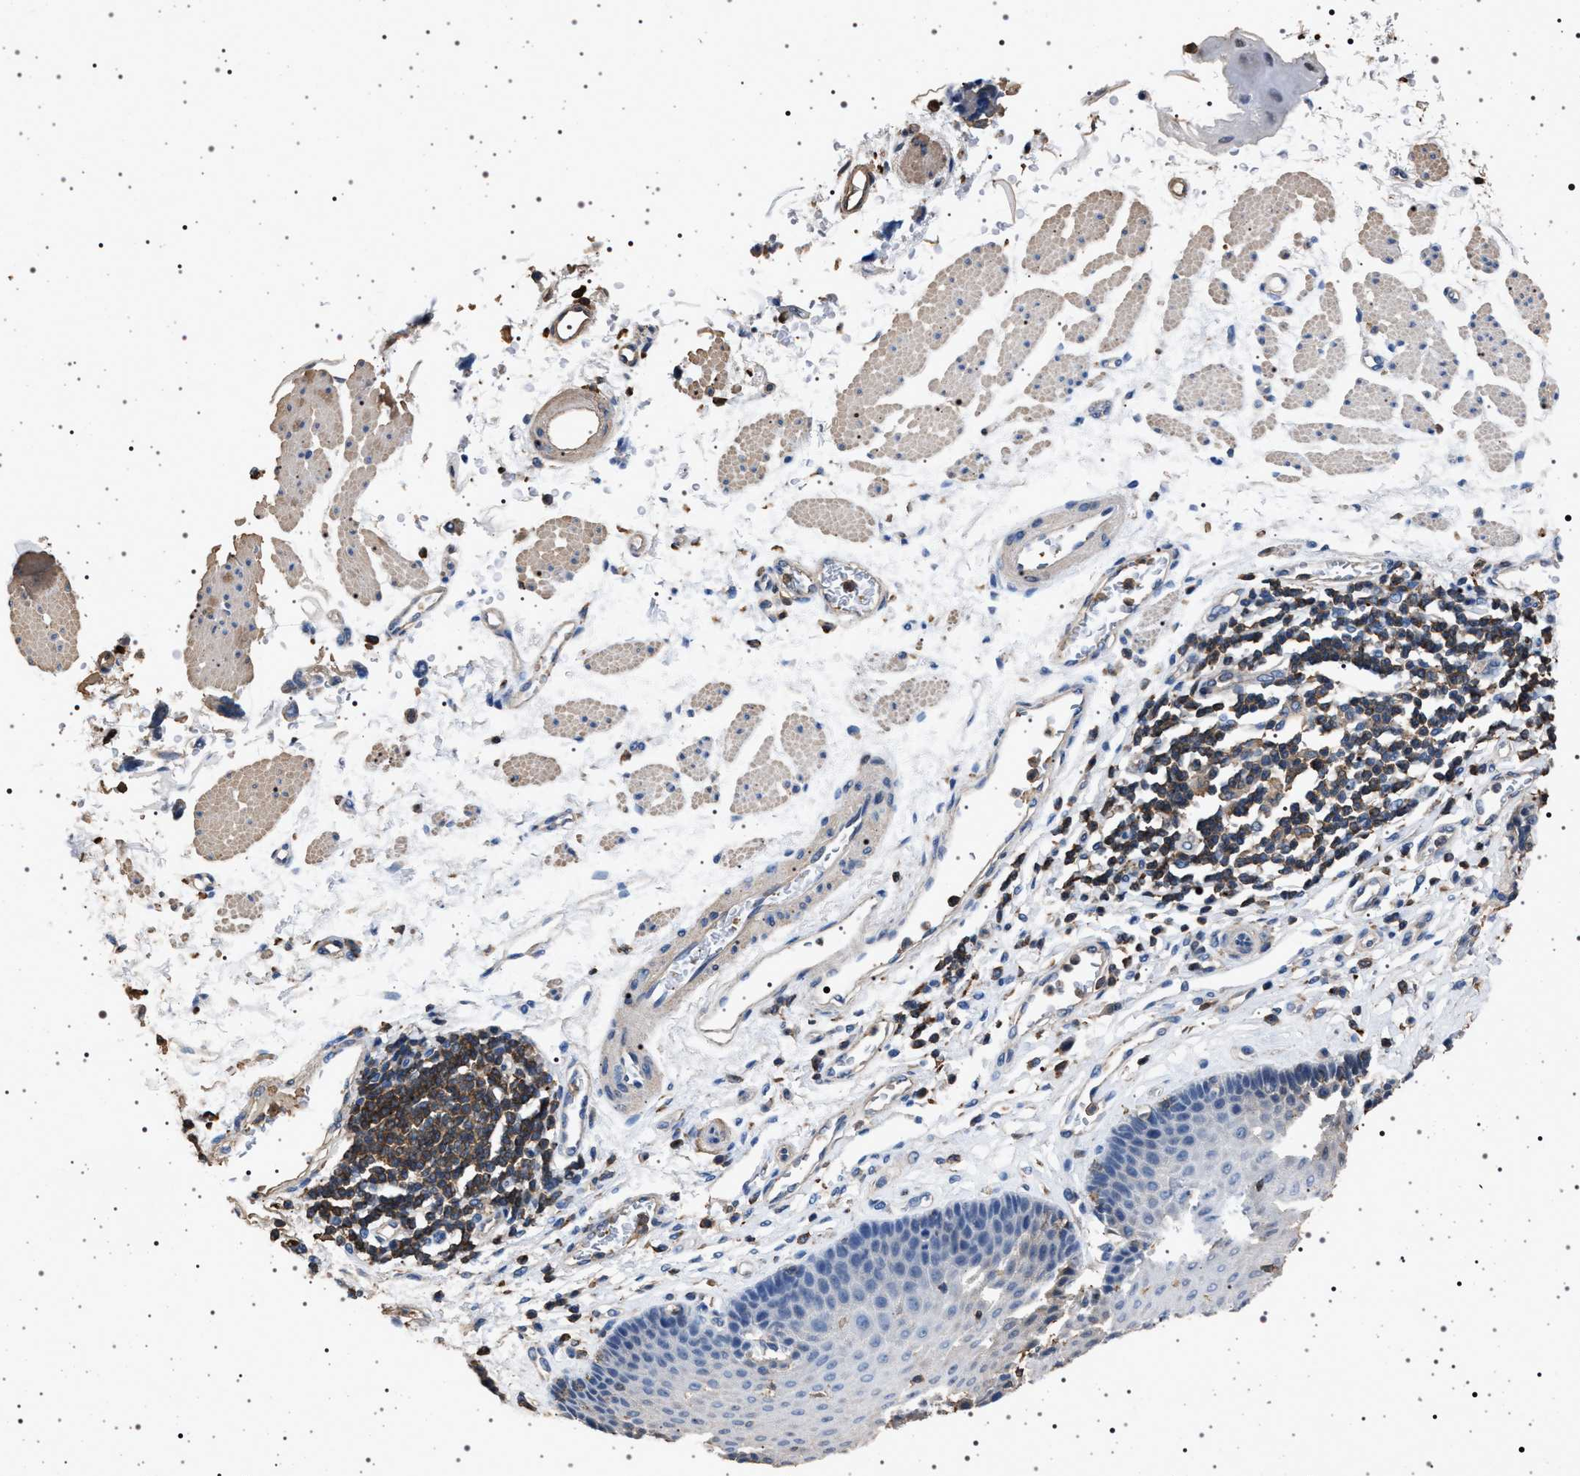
{"staining": {"intensity": "negative", "quantity": "none", "location": "none"}, "tissue": "esophagus", "cell_type": "Squamous epithelial cells", "image_type": "normal", "snomed": [{"axis": "morphology", "description": "Normal tissue, NOS"}, {"axis": "topography", "description": "Esophagus"}], "caption": "The histopathology image exhibits no significant staining in squamous epithelial cells of esophagus. The staining is performed using DAB (3,3'-diaminobenzidine) brown chromogen with nuclei counter-stained in using hematoxylin.", "gene": "SMAP2", "patient": {"sex": "male", "age": 54}}